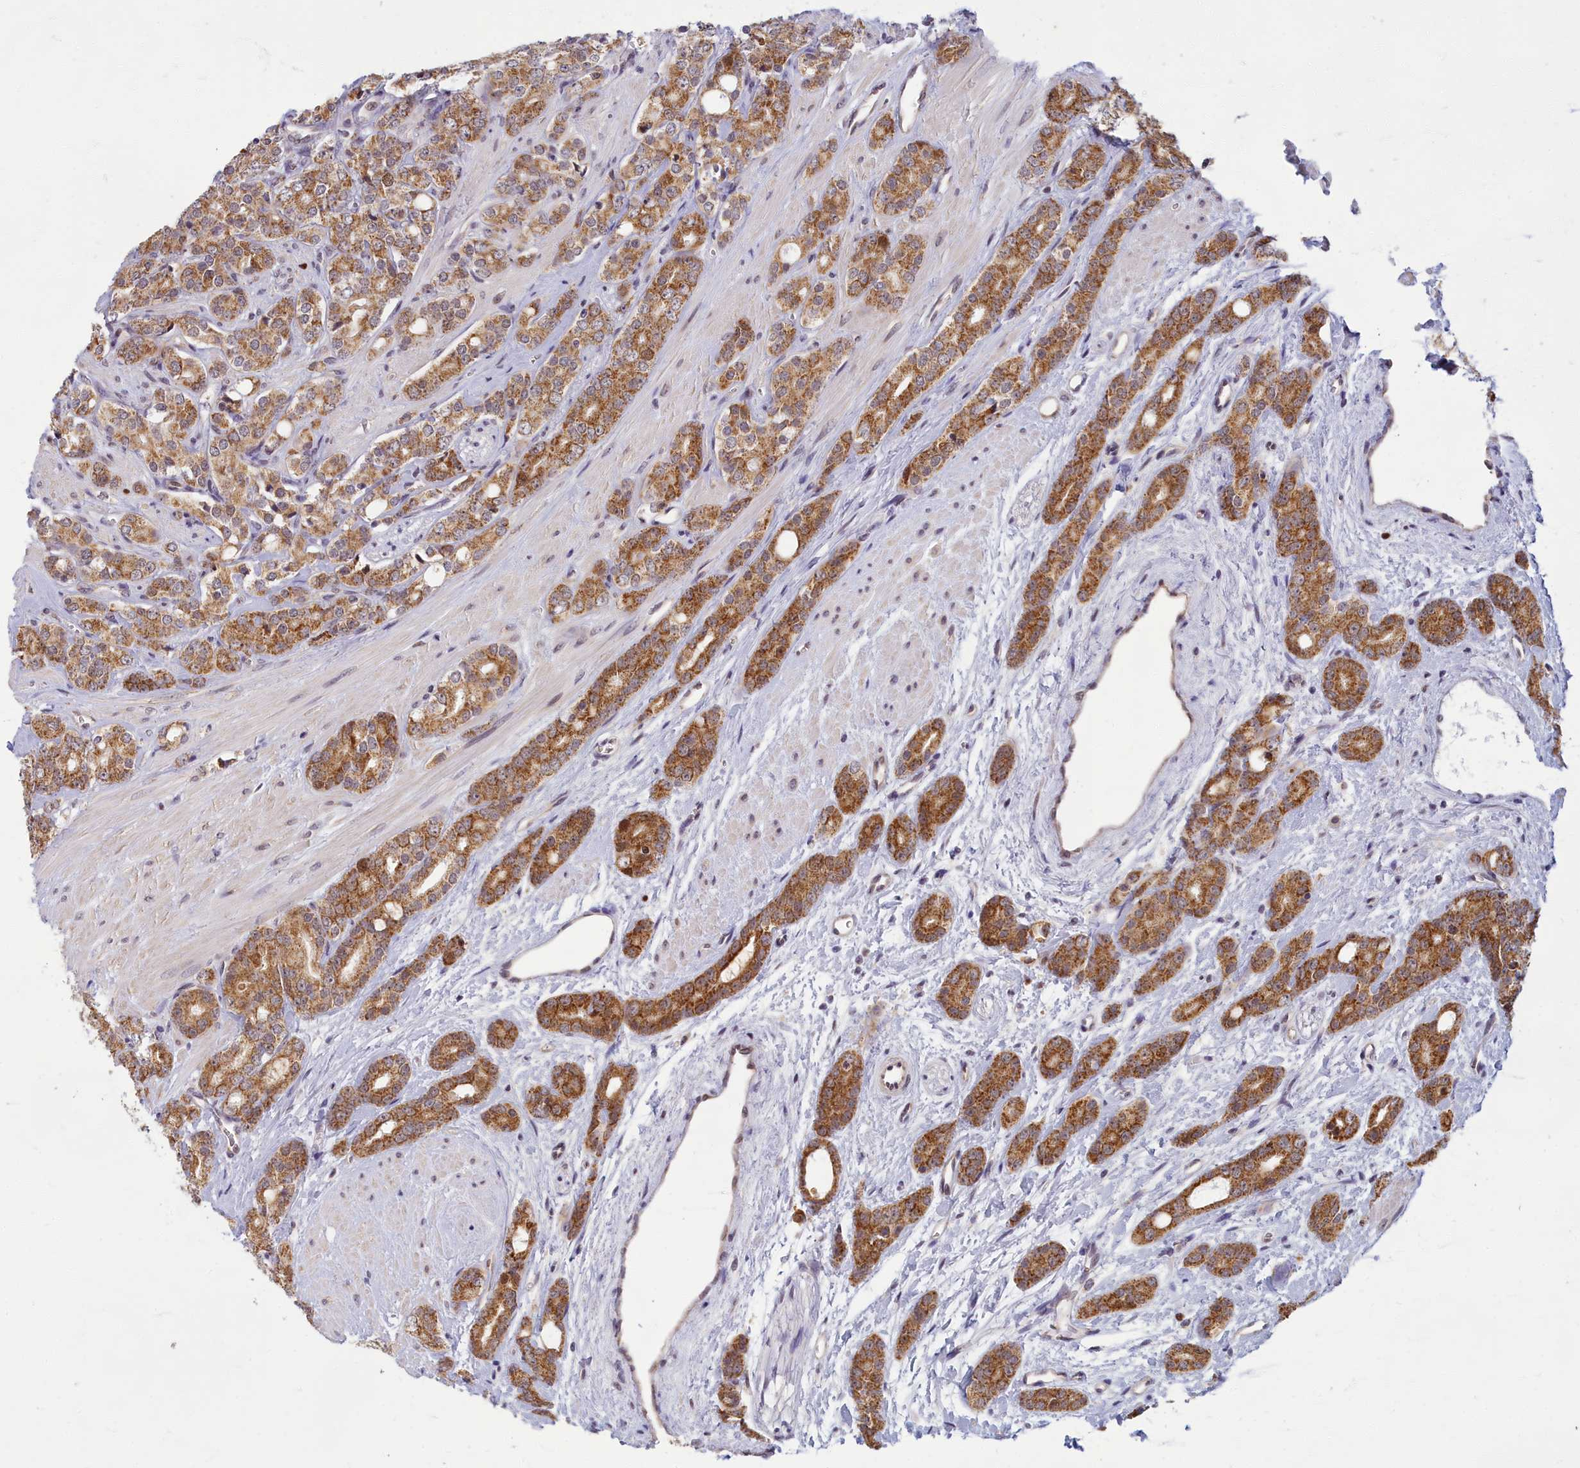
{"staining": {"intensity": "moderate", "quantity": ">75%", "location": "cytoplasmic/membranous"}, "tissue": "prostate cancer", "cell_type": "Tumor cells", "image_type": "cancer", "snomed": [{"axis": "morphology", "description": "Adenocarcinoma, High grade"}, {"axis": "topography", "description": "Prostate"}], "caption": "Protein staining demonstrates moderate cytoplasmic/membranous staining in approximately >75% of tumor cells in prostate adenocarcinoma (high-grade).", "gene": "EARS2", "patient": {"sex": "male", "age": 62}}